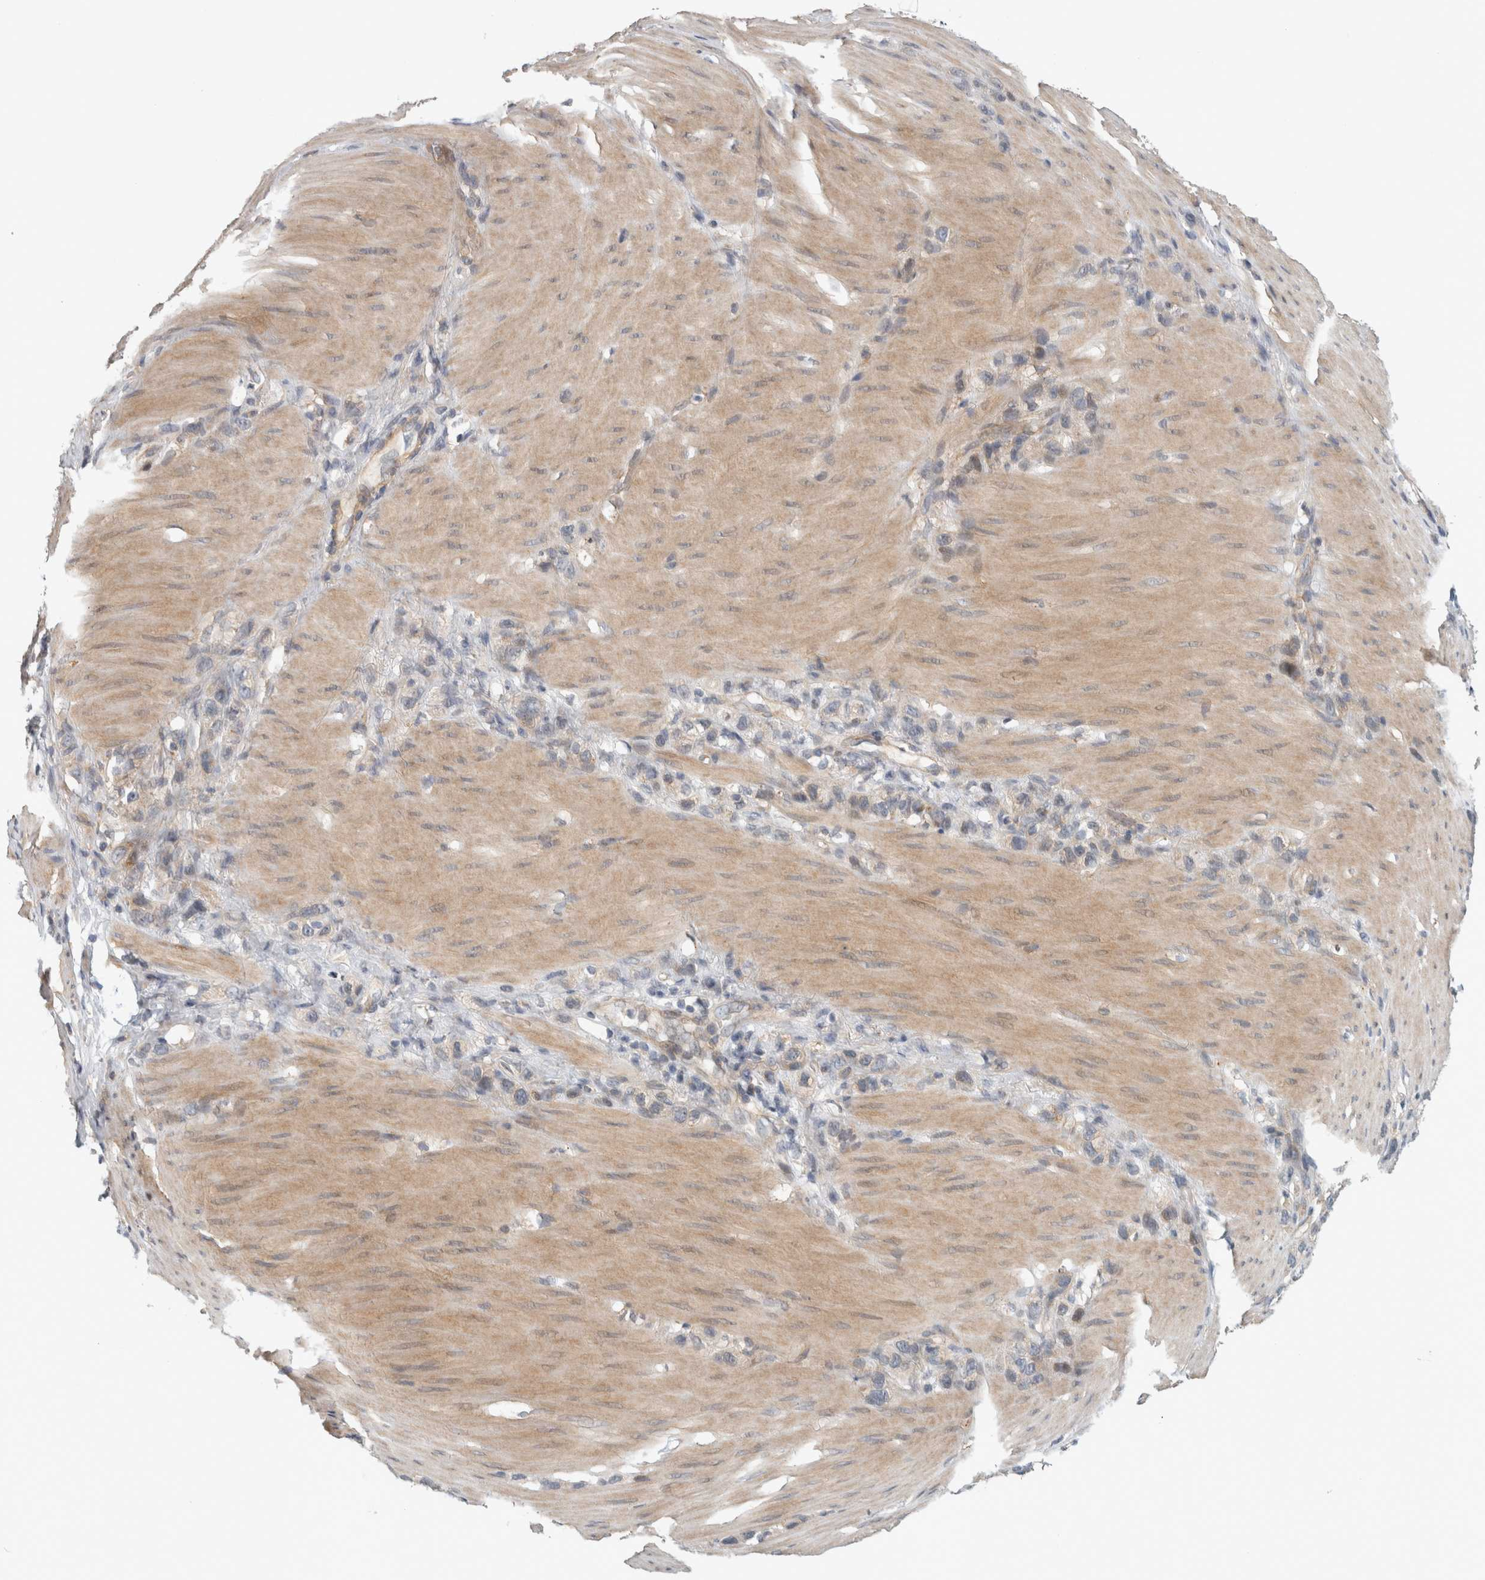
{"staining": {"intensity": "negative", "quantity": "none", "location": "none"}, "tissue": "stomach cancer", "cell_type": "Tumor cells", "image_type": "cancer", "snomed": [{"axis": "morphology", "description": "Normal tissue, NOS"}, {"axis": "morphology", "description": "Adenocarcinoma, NOS"}, {"axis": "morphology", "description": "Adenocarcinoma, High grade"}, {"axis": "topography", "description": "Stomach, upper"}, {"axis": "topography", "description": "Stomach"}], "caption": "Tumor cells are negative for brown protein staining in stomach cancer (adenocarcinoma).", "gene": "ZNF804B", "patient": {"sex": "female", "age": 65}}